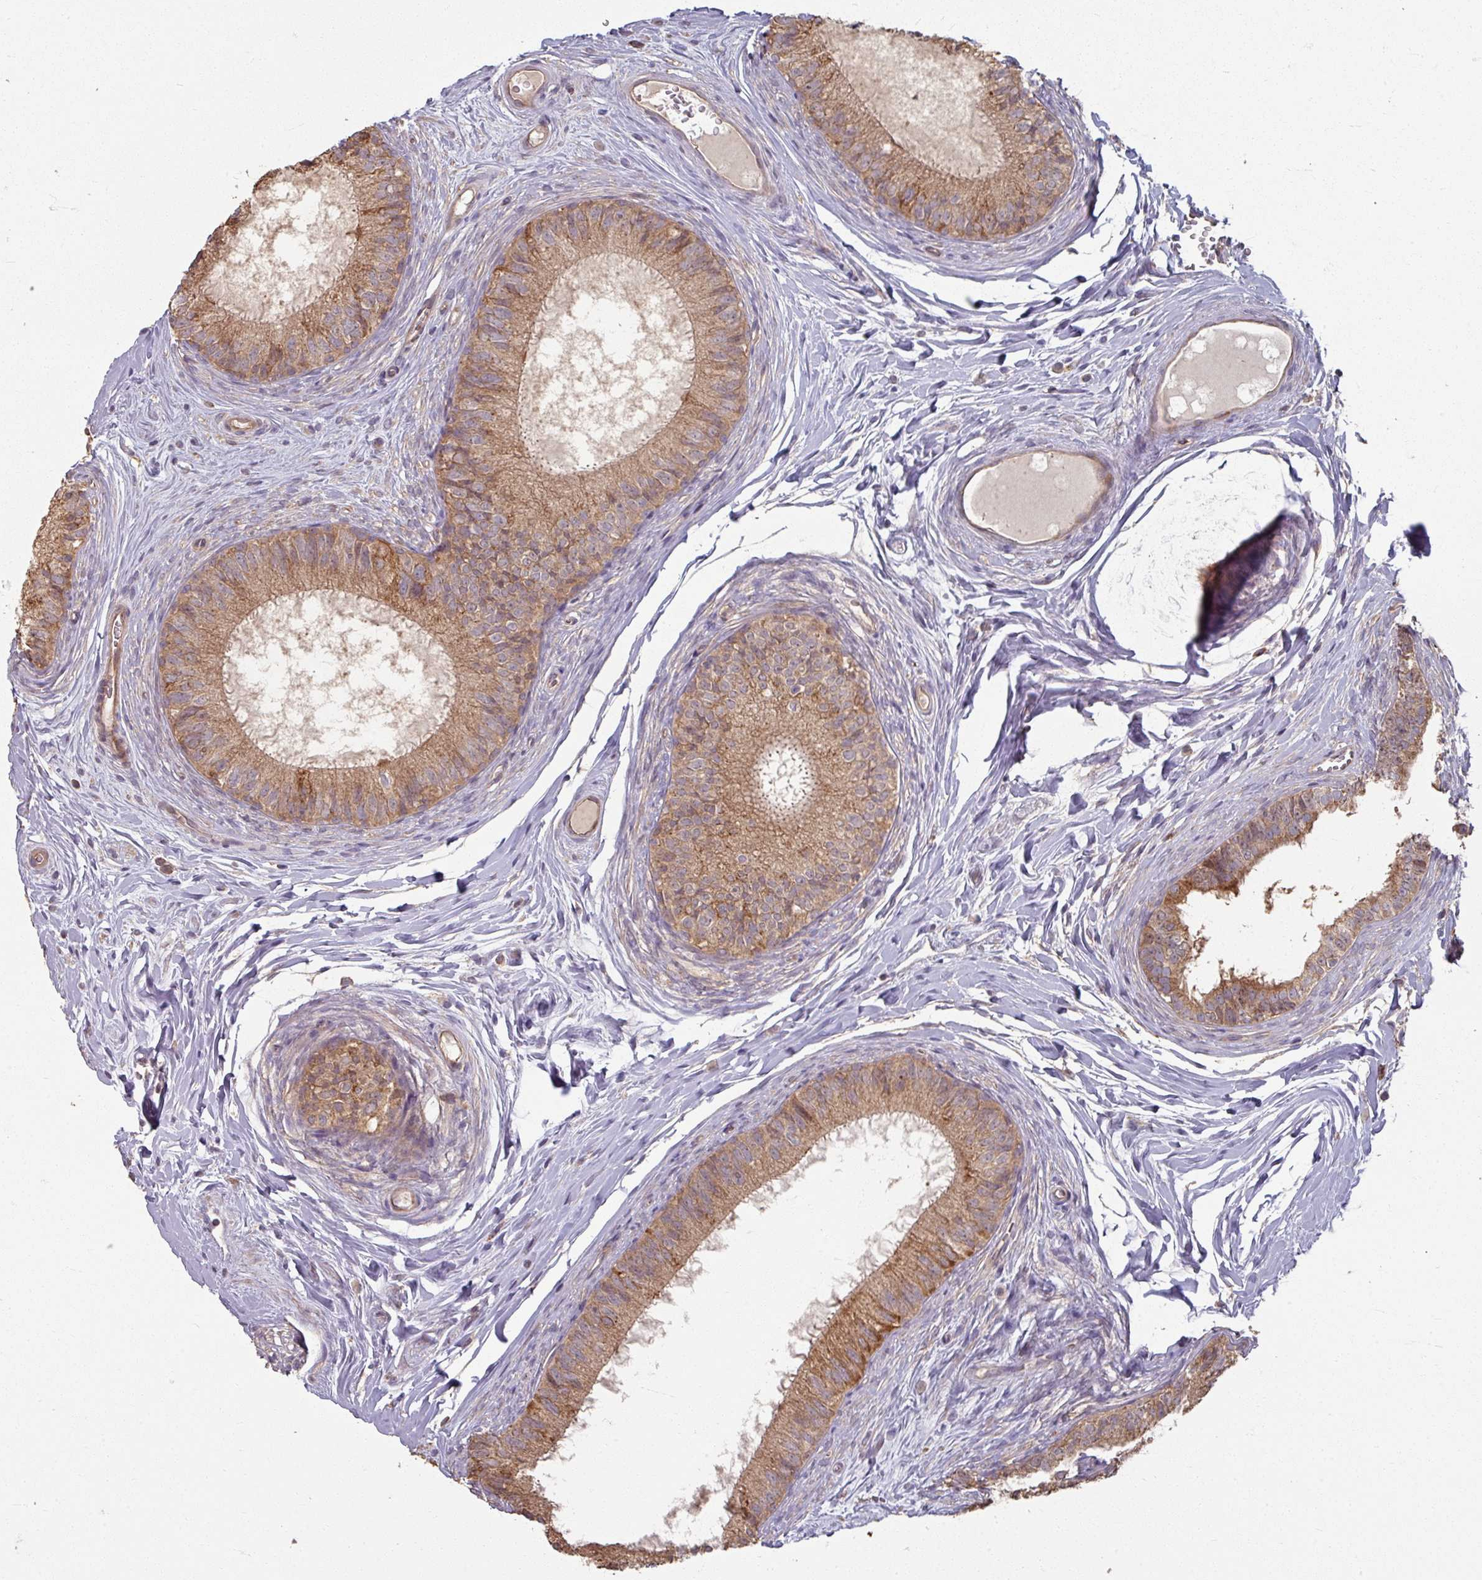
{"staining": {"intensity": "strong", "quantity": ">75%", "location": "cytoplasmic/membranous"}, "tissue": "epididymis", "cell_type": "Glandular cells", "image_type": "normal", "snomed": [{"axis": "morphology", "description": "Normal tissue, NOS"}, {"axis": "topography", "description": "Epididymis"}], "caption": "Immunohistochemistry (IHC) image of normal epididymis: epididymis stained using immunohistochemistry (IHC) exhibits high levels of strong protein expression localized specifically in the cytoplasmic/membranous of glandular cells, appearing as a cytoplasmic/membranous brown color.", "gene": "CCDC68", "patient": {"sex": "male", "age": 25}}